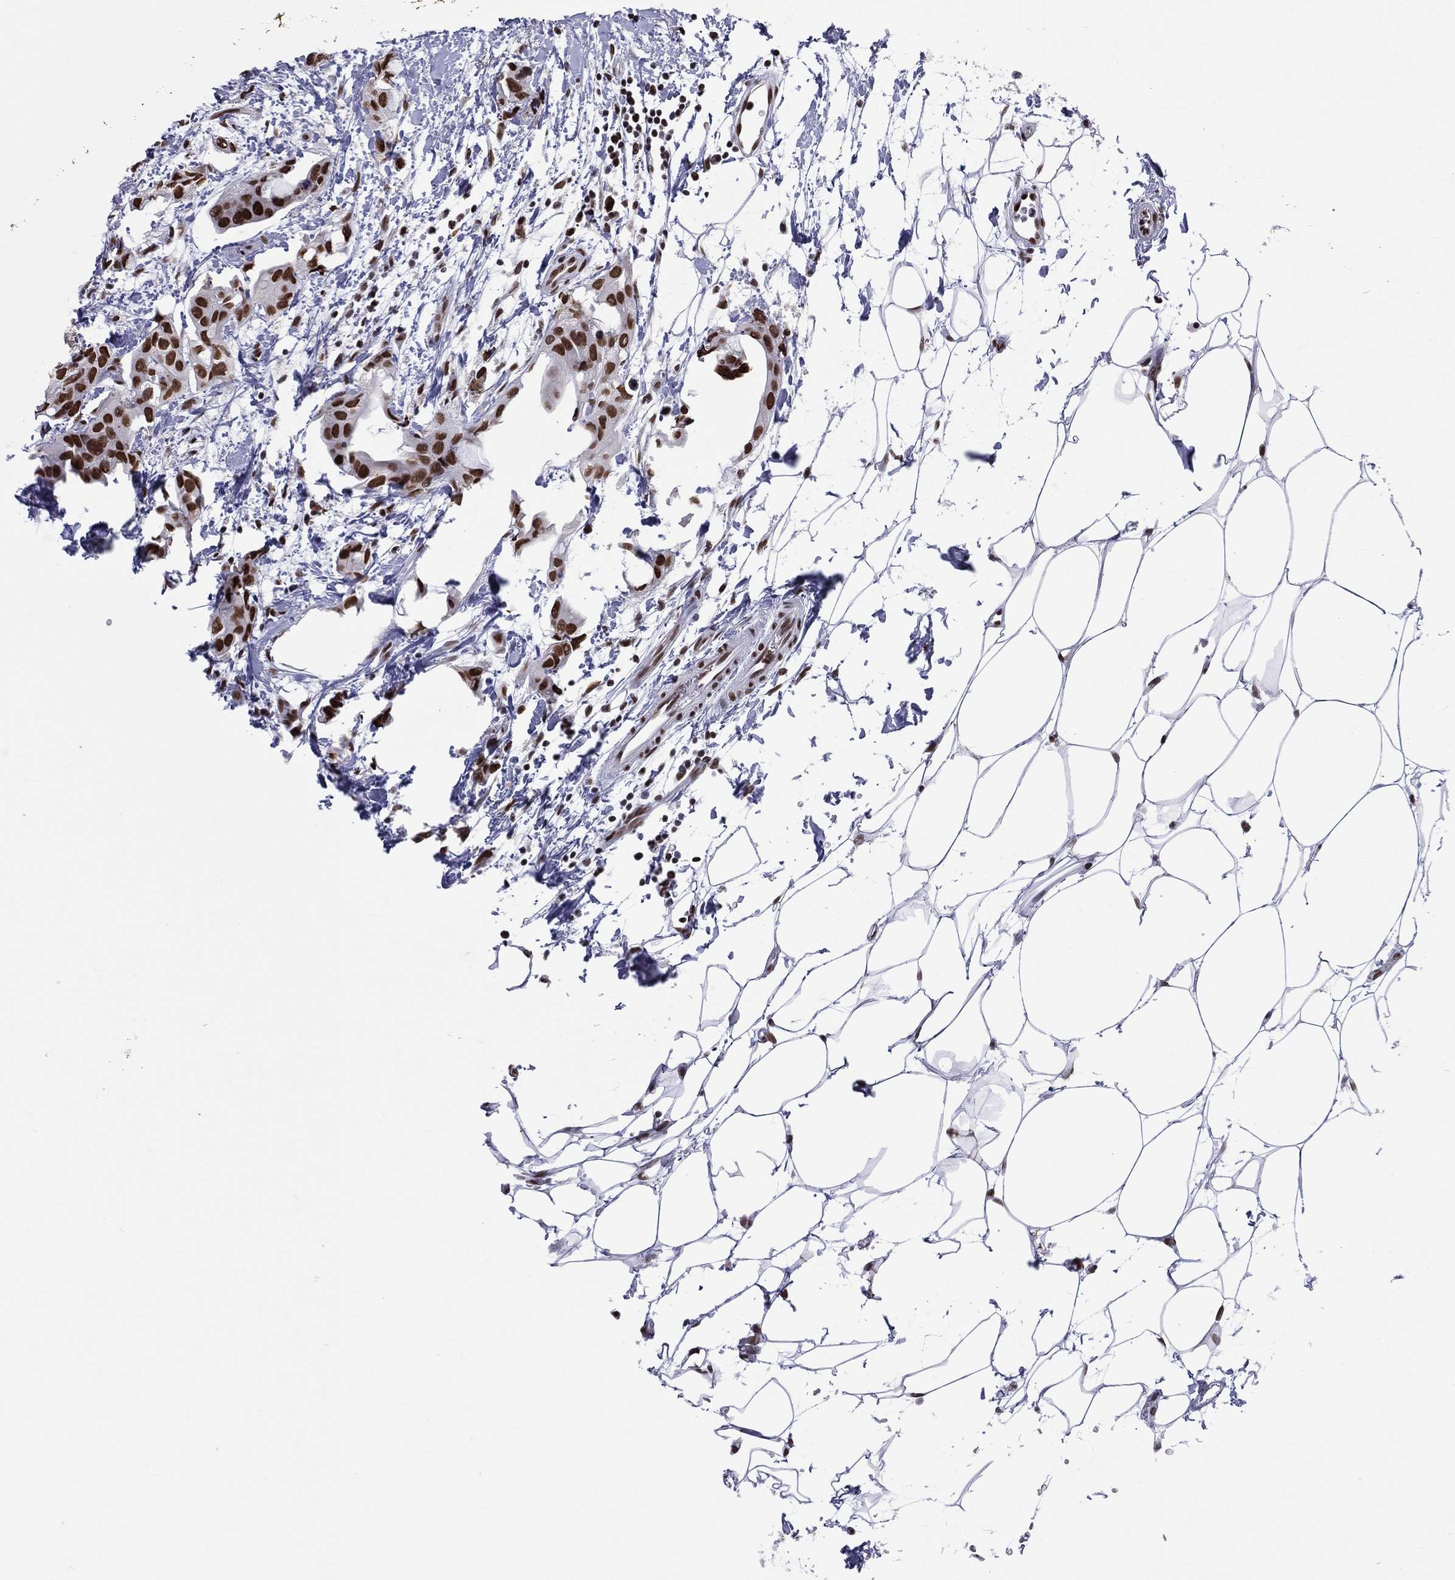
{"staining": {"intensity": "strong", "quantity": ">75%", "location": "nuclear"}, "tissue": "breast cancer", "cell_type": "Tumor cells", "image_type": "cancer", "snomed": [{"axis": "morphology", "description": "Normal tissue, NOS"}, {"axis": "morphology", "description": "Duct carcinoma"}, {"axis": "topography", "description": "Breast"}], "caption": "Human breast cancer (invasive ductal carcinoma) stained with a brown dye shows strong nuclear positive staining in approximately >75% of tumor cells.", "gene": "ZNF7", "patient": {"sex": "female", "age": 40}}